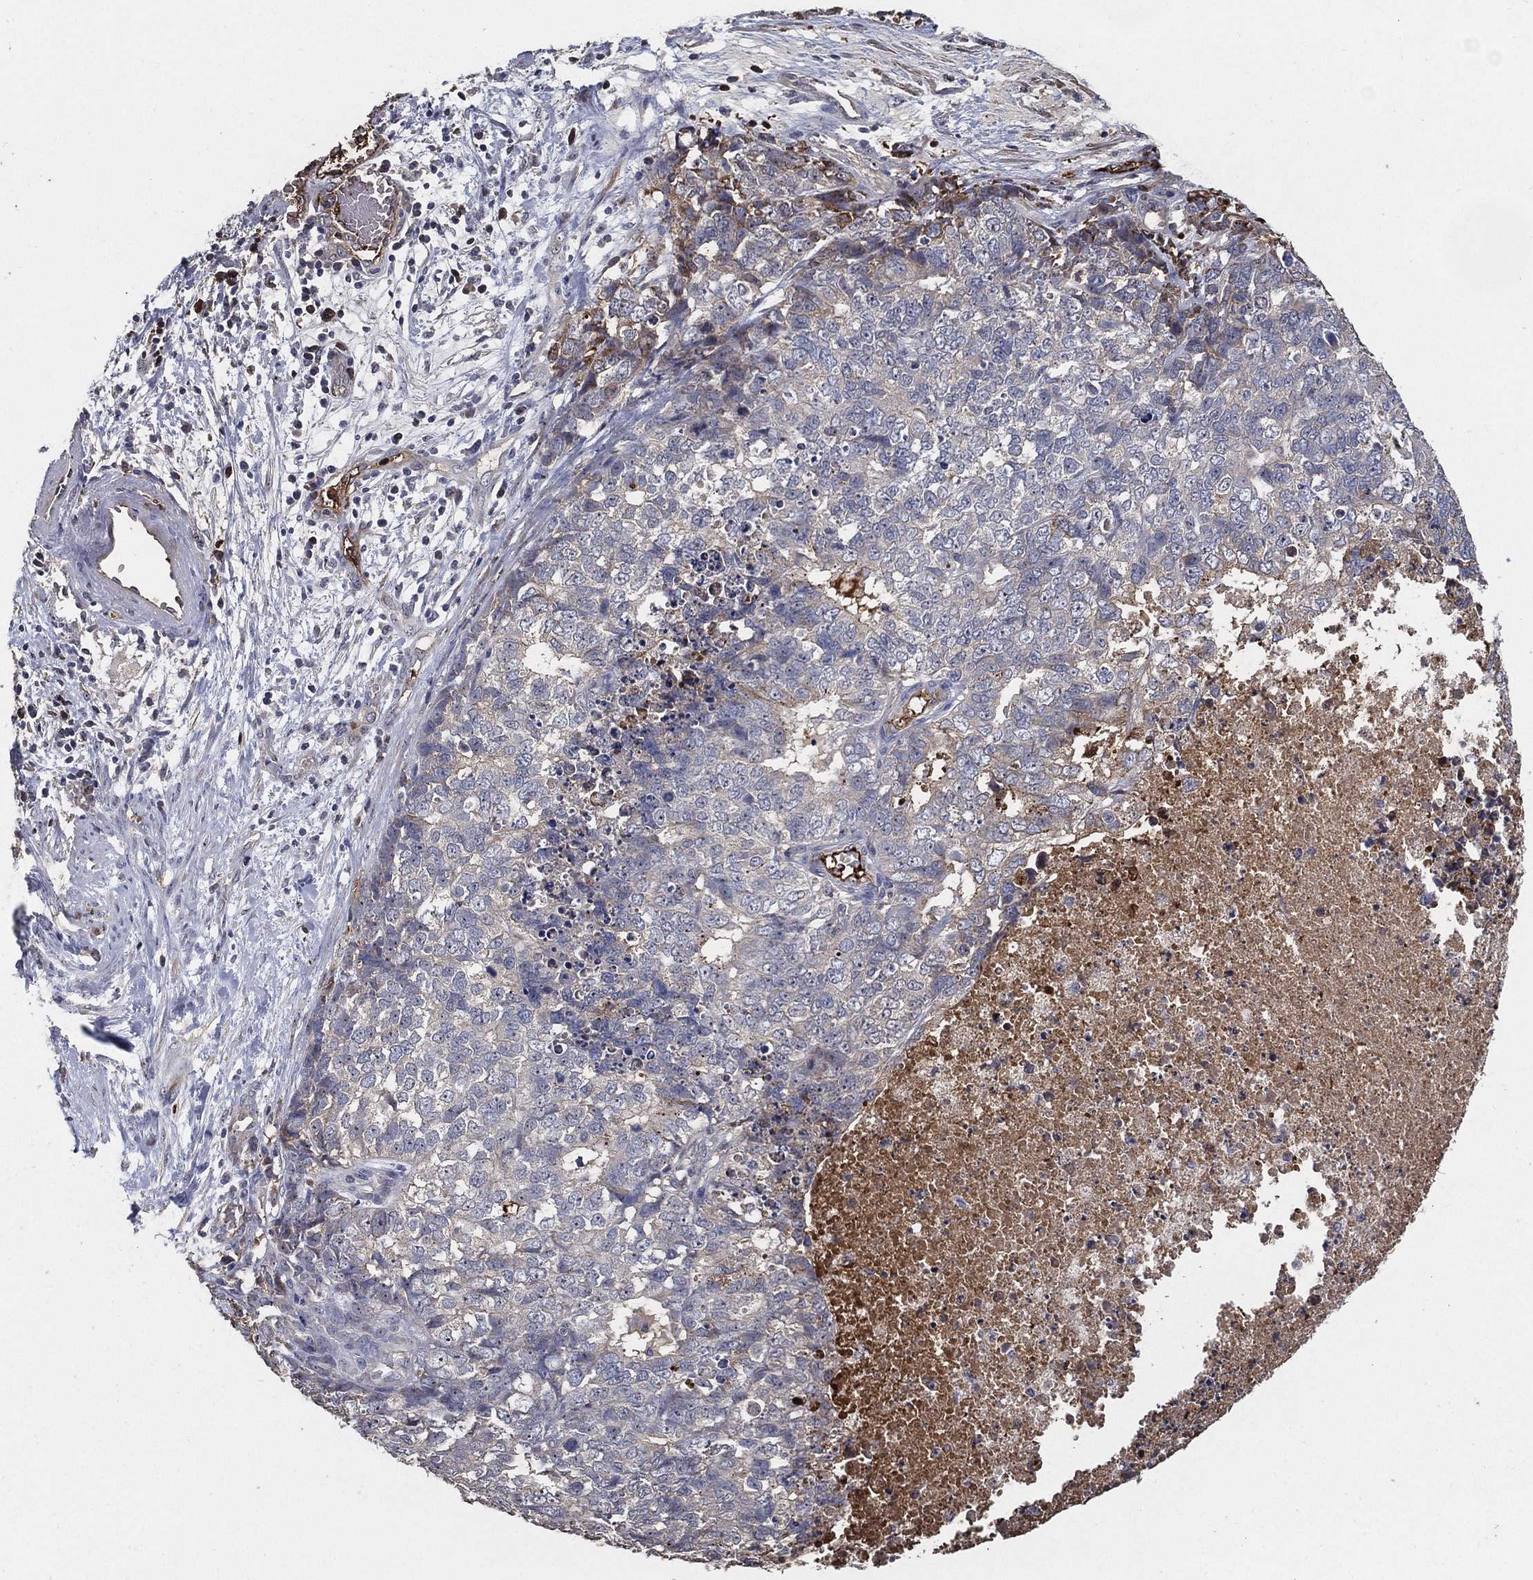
{"staining": {"intensity": "negative", "quantity": "none", "location": "none"}, "tissue": "cervical cancer", "cell_type": "Tumor cells", "image_type": "cancer", "snomed": [{"axis": "morphology", "description": "Squamous cell carcinoma, NOS"}, {"axis": "topography", "description": "Cervix"}], "caption": "An immunohistochemistry (IHC) micrograph of cervical squamous cell carcinoma is shown. There is no staining in tumor cells of cervical squamous cell carcinoma.", "gene": "EFNA1", "patient": {"sex": "female", "age": 63}}